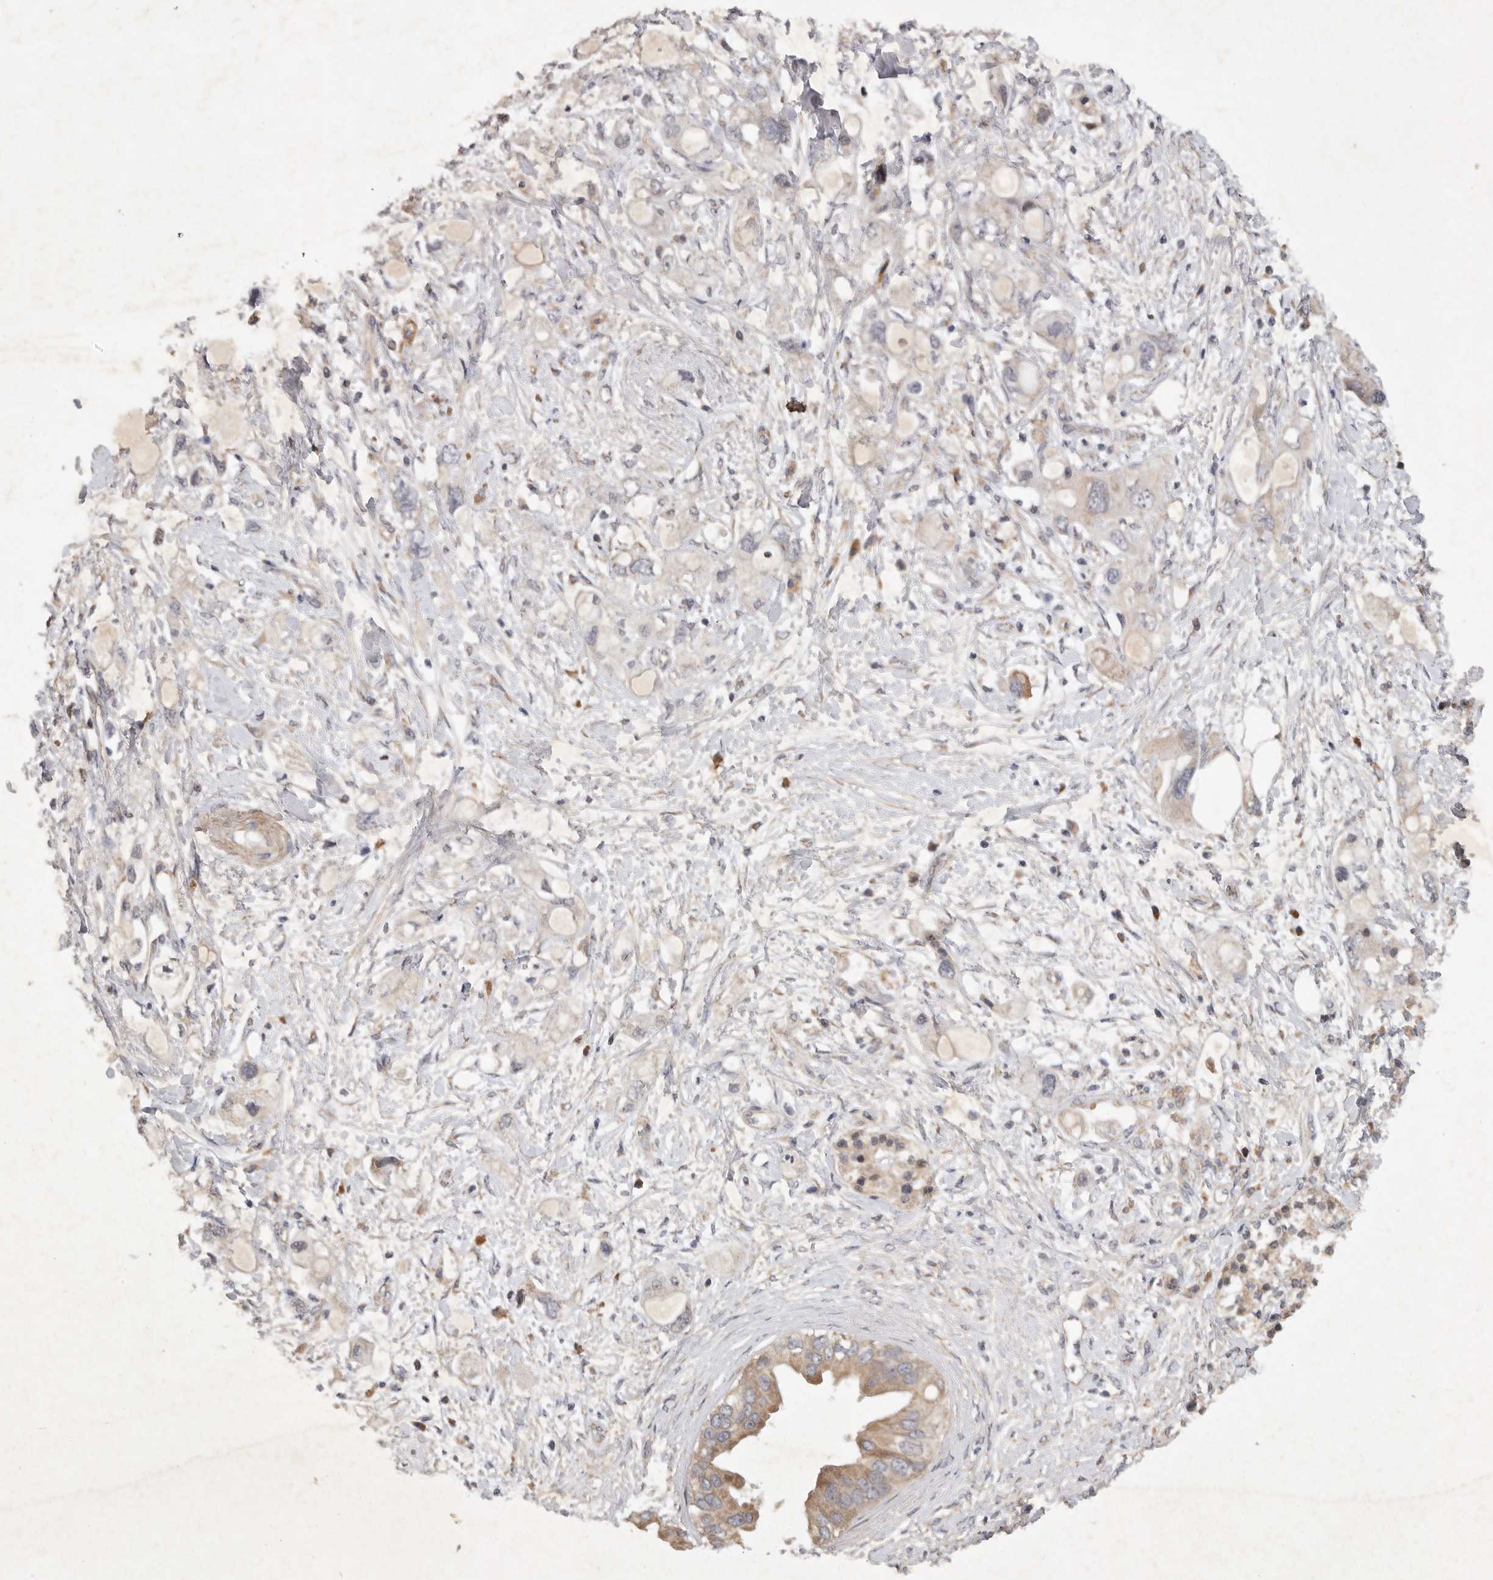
{"staining": {"intensity": "moderate", "quantity": "<25%", "location": "cytoplasmic/membranous"}, "tissue": "pancreatic cancer", "cell_type": "Tumor cells", "image_type": "cancer", "snomed": [{"axis": "morphology", "description": "Adenocarcinoma, NOS"}, {"axis": "topography", "description": "Pancreas"}], "caption": "Immunohistochemistry image of human adenocarcinoma (pancreatic) stained for a protein (brown), which displays low levels of moderate cytoplasmic/membranous expression in about <25% of tumor cells.", "gene": "EDEM3", "patient": {"sex": "female", "age": 56}}